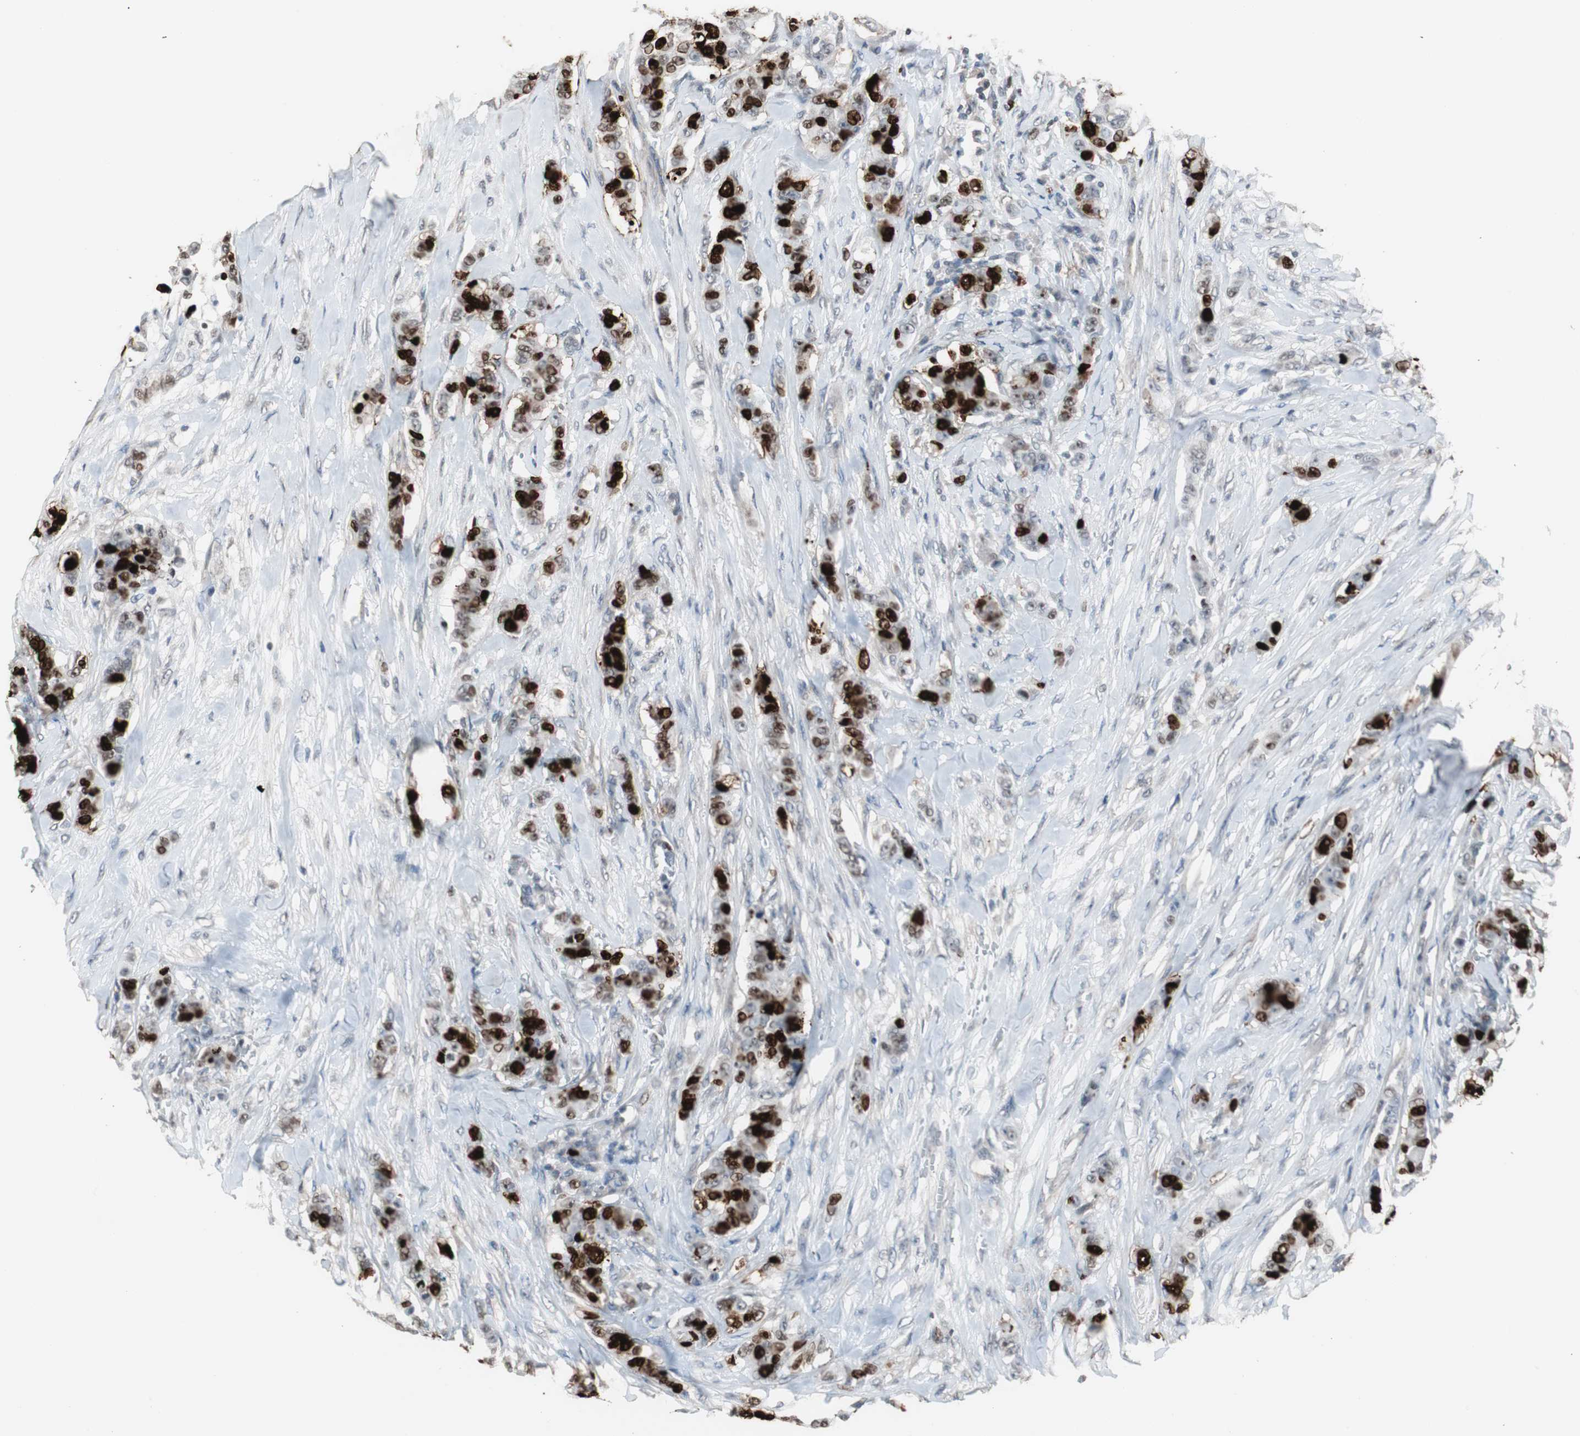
{"staining": {"intensity": "strong", "quantity": ">75%", "location": "nuclear"}, "tissue": "breast cancer", "cell_type": "Tumor cells", "image_type": "cancer", "snomed": [{"axis": "morphology", "description": "Duct carcinoma"}, {"axis": "topography", "description": "Breast"}], "caption": "The photomicrograph exhibits staining of breast cancer (intraductal carcinoma), revealing strong nuclear protein positivity (brown color) within tumor cells. (DAB (3,3'-diaminobenzidine) IHC, brown staining for protein, blue staining for nuclei).", "gene": "TOP2A", "patient": {"sex": "female", "age": 40}}